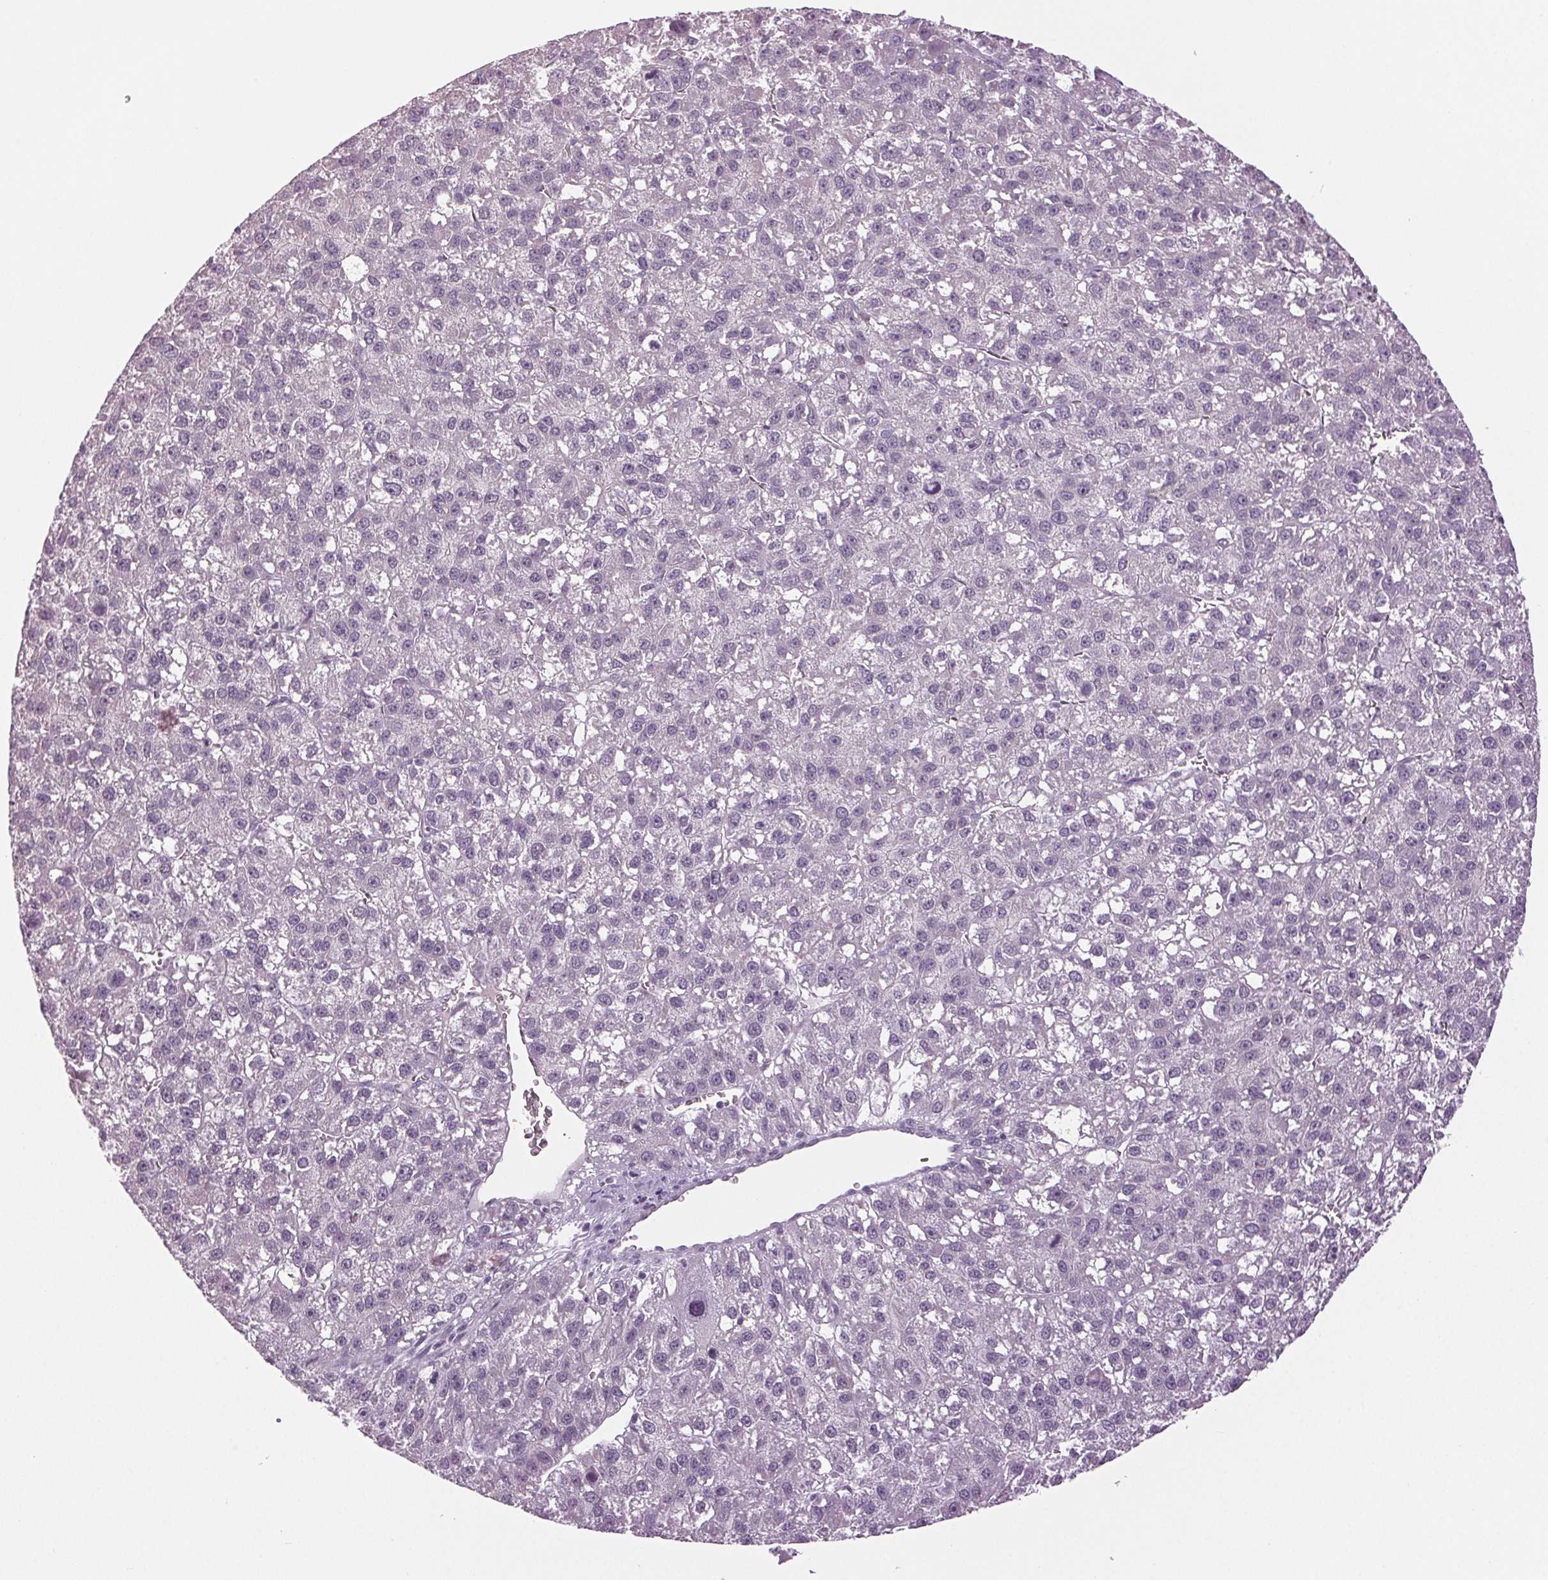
{"staining": {"intensity": "negative", "quantity": "none", "location": "none"}, "tissue": "liver cancer", "cell_type": "Tumor cells", "image_type": "cancer", "snomed": [{"axis": "morphology", "description": "Carcinoma, Hepatocellular, NOS"}, {"axis": "topography", "description": "Liver"}], "caption": "Hepatocellular carcinoma (liver) was stained to show a protein in brown. There is no significant expression in tumor cells.", "gene": "DNAH12", "patient": {"sex": "female", "age": 70}}